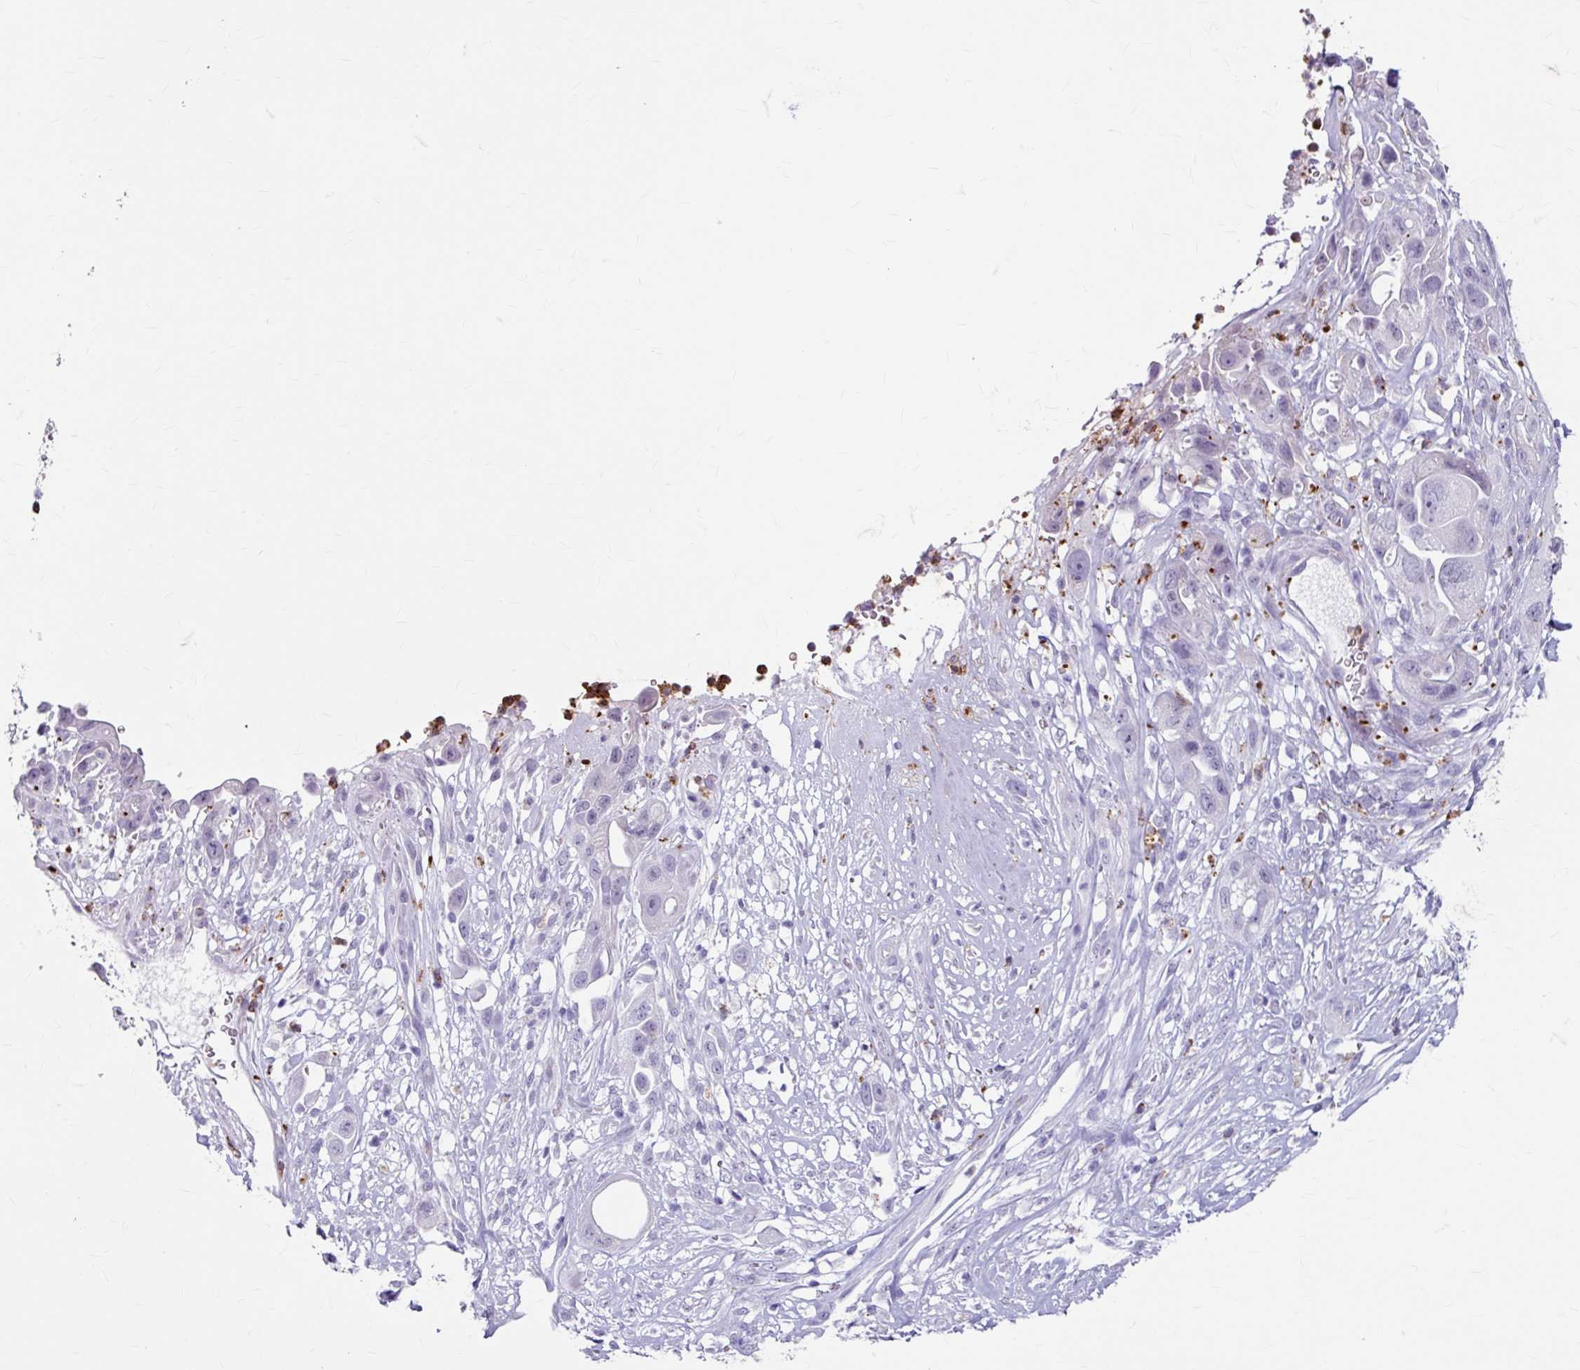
{"staining": {"intensity": "negative", "quantity": "none", "location": "none"}, "tissue": "pancreatic cancer", "cell_type": "Tumor cells", "image_type": "cancer", "snomed": [{"axis": "morphology", "description": "Adenocarcinoma, NOS"}, {"axis": "topography", "description": "Pancreas"}], "caption": "Immunohistochemistry photomicrograph of adenocarcinoma (pancreatic) stained for a protein (brown), which shows no expression in tumor cells. (Brightfield microscopy of DAB immunohistochemistry at high magnification).", "gene": "ANKRD1", "patient": {"sex": "male", "age": 44}}